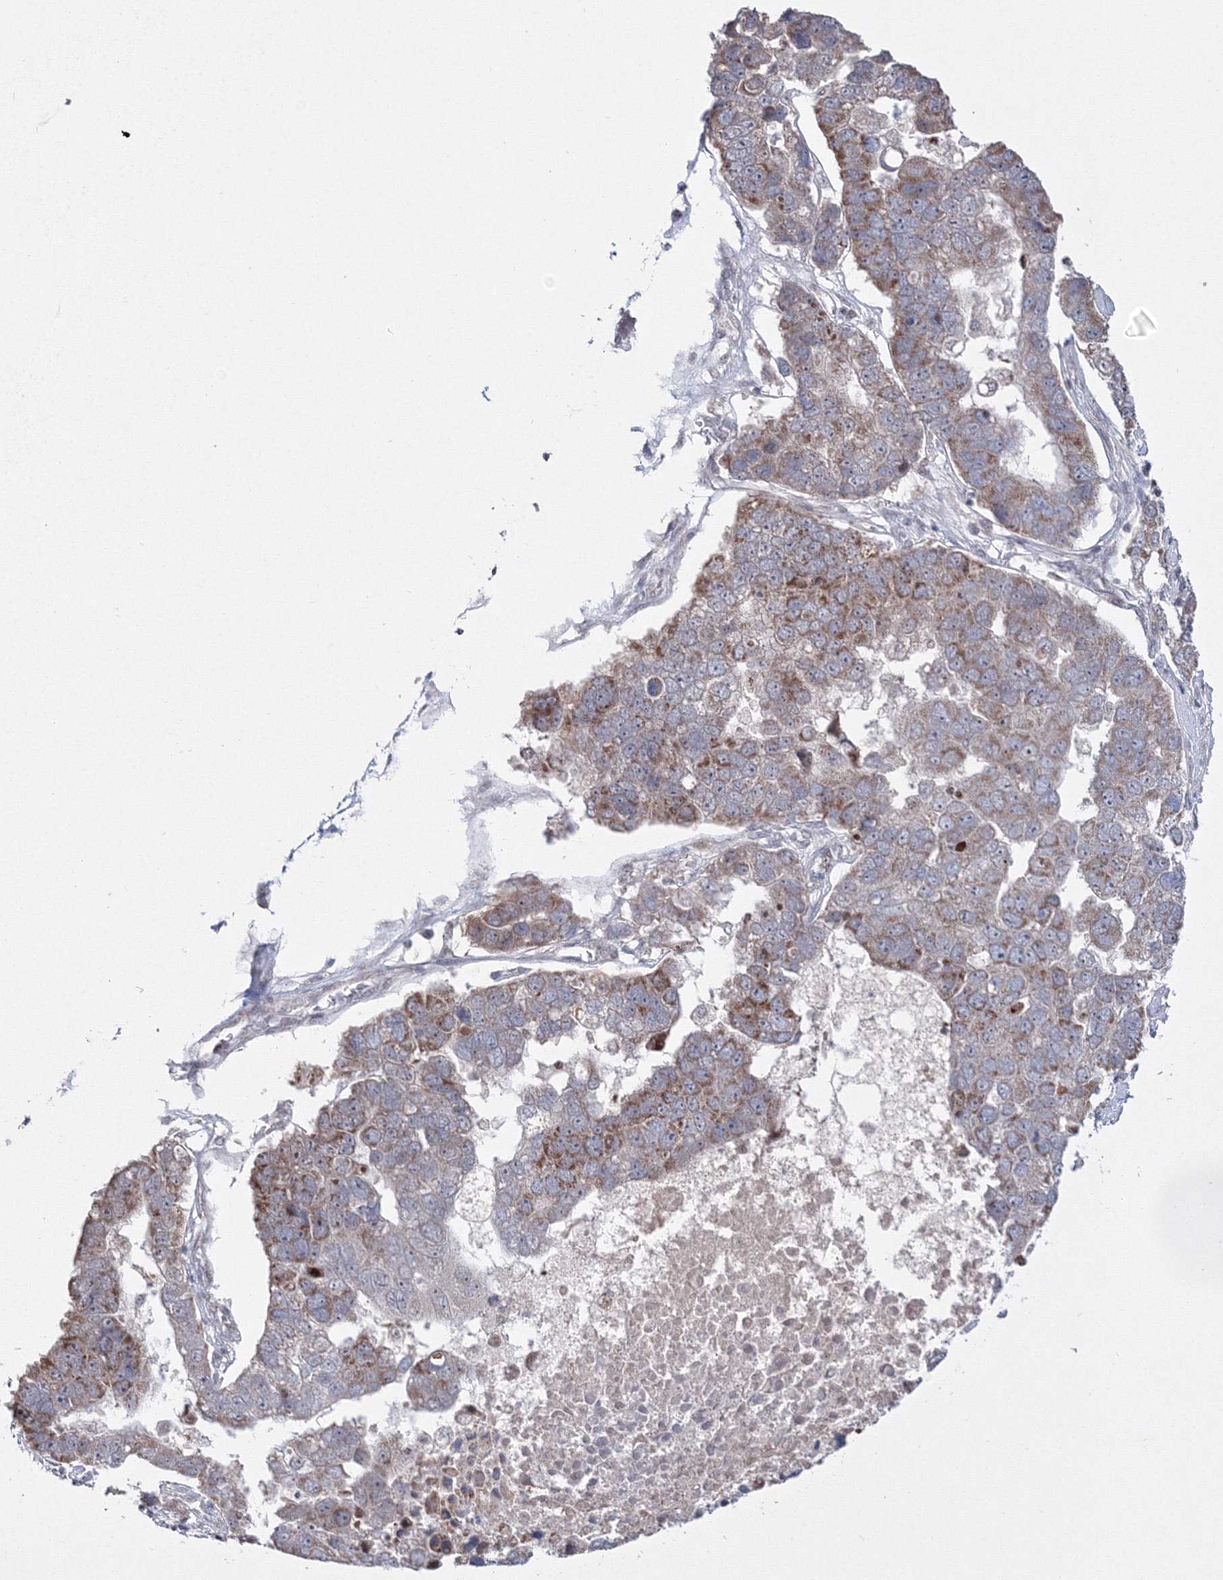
{"staining": {"intensity": "moderate", "quantity": ">75%", "location": "cytoplasmic/membranous"}, "tissue": "pancreatic cancer", "cell_type": "Tumor cells", "image_type": "cancer", "snomed": [{"axis": "morphology", "description": "Adenocarcinoma, NOS"}, {"axis": "topography", "description": "Pancreas"}], "caption": "Pancreatic cancer (adenocarcinoma) stained for a protein displays moderate cytoplasmic/membranous positivity in tumor cells. Using DAB (3,3'-diaminobenzidine) (brown) and hematoxylin (blue) stains, captured at high magnification using brightfield microscopy.", "gene": "GRSF1", "patient": {"sex": "female", "age": 61}}